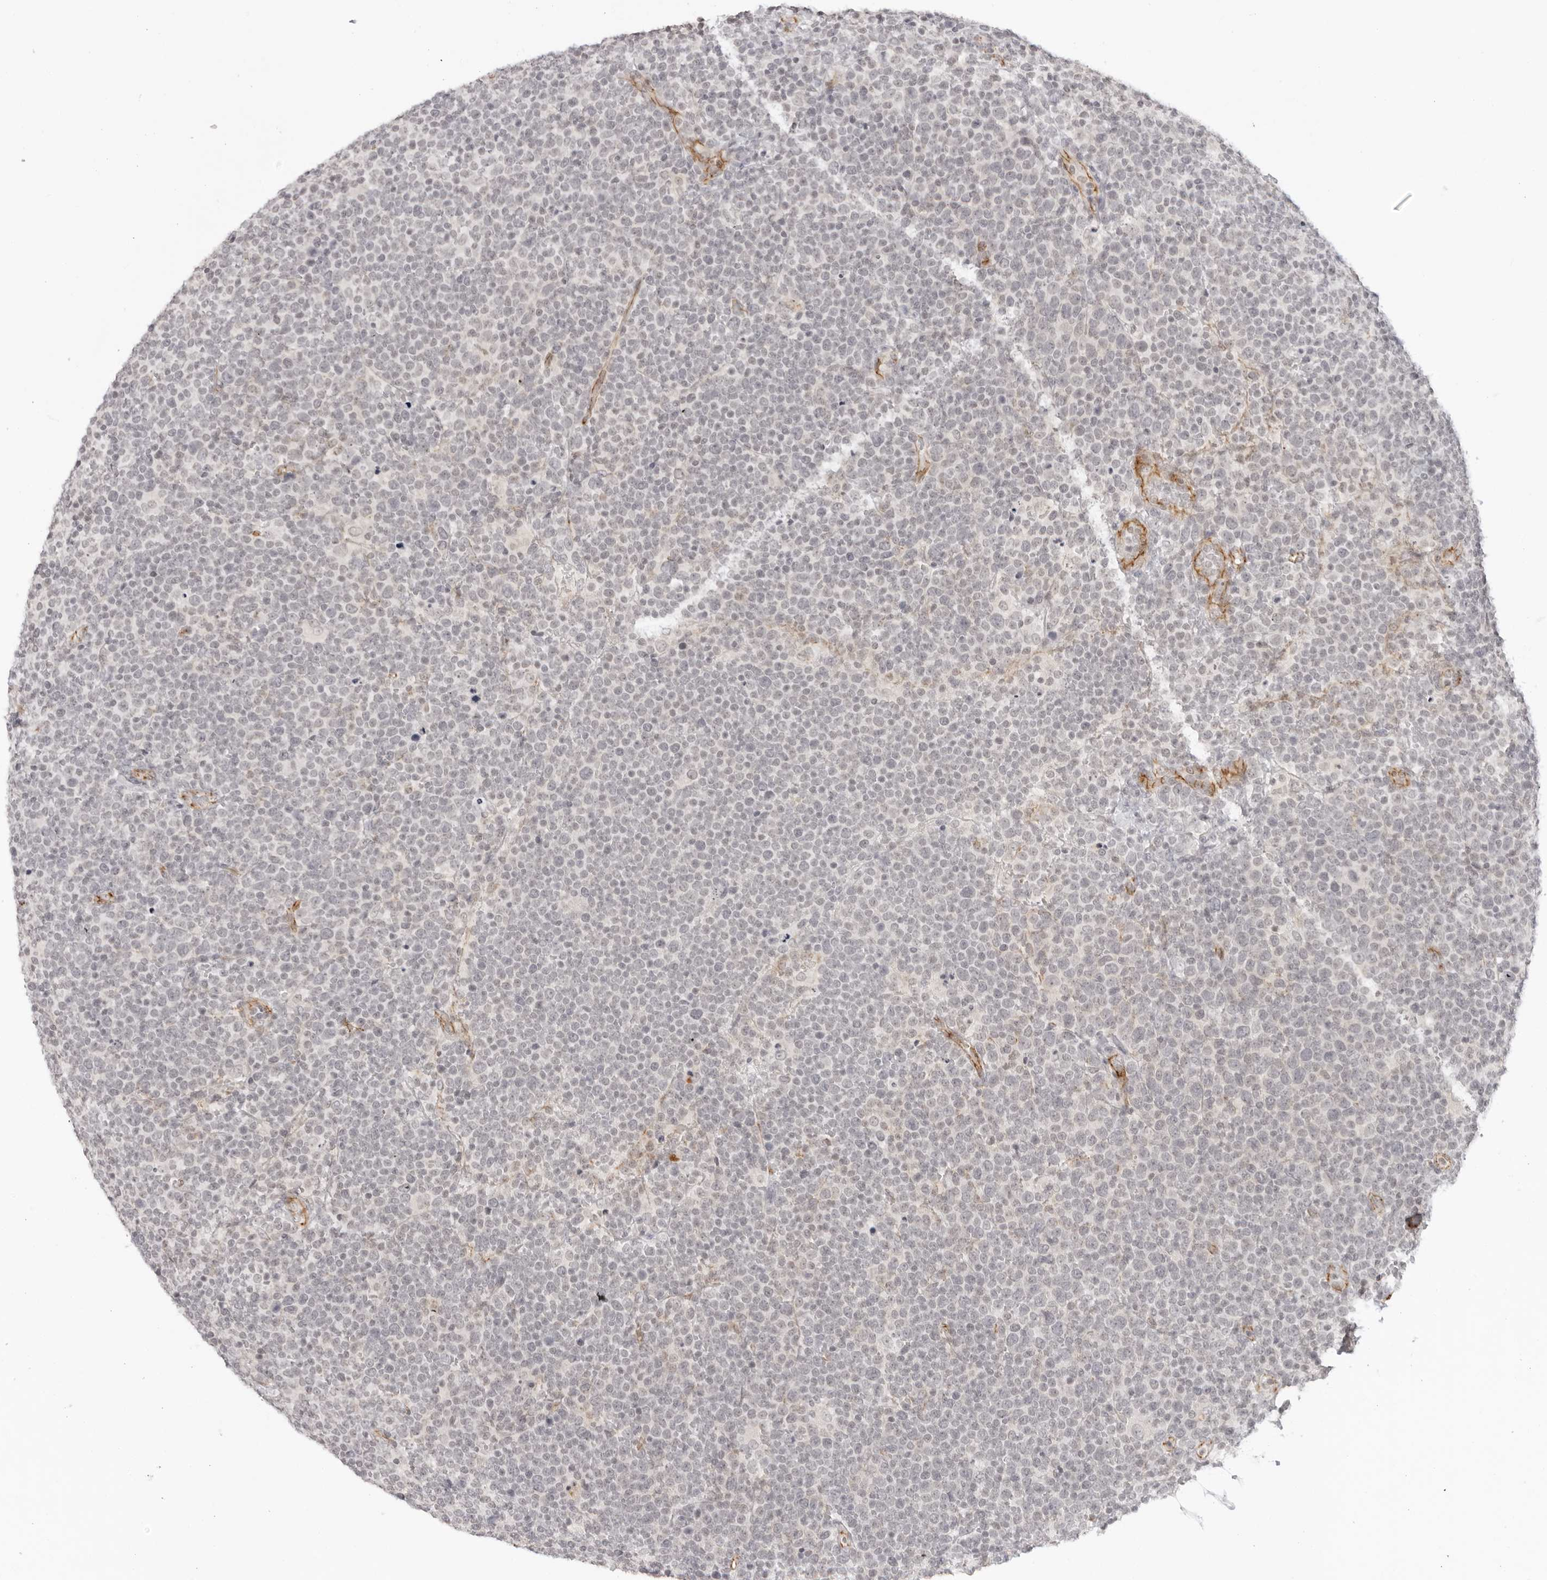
{"staining": {"intensity": "negative", "quantity": "none", "location": "none"}, "tissue": "lymphoma", "cell_type": "Tumor cells", "image_type": "cancer", "snomed": [{"axis": "morphology", "description": "Malignant lymphoma, non-Hodgkin's type, High grade"}, {"axis": "topography", "description": "Lymph node"}], "caption": "DAB immunohistochemical staining of human lymphoma demonstrates no significant staining in tumor cells.", "gene": "TRAPPC3", "patient": {"sex": "male", "age": 61}}